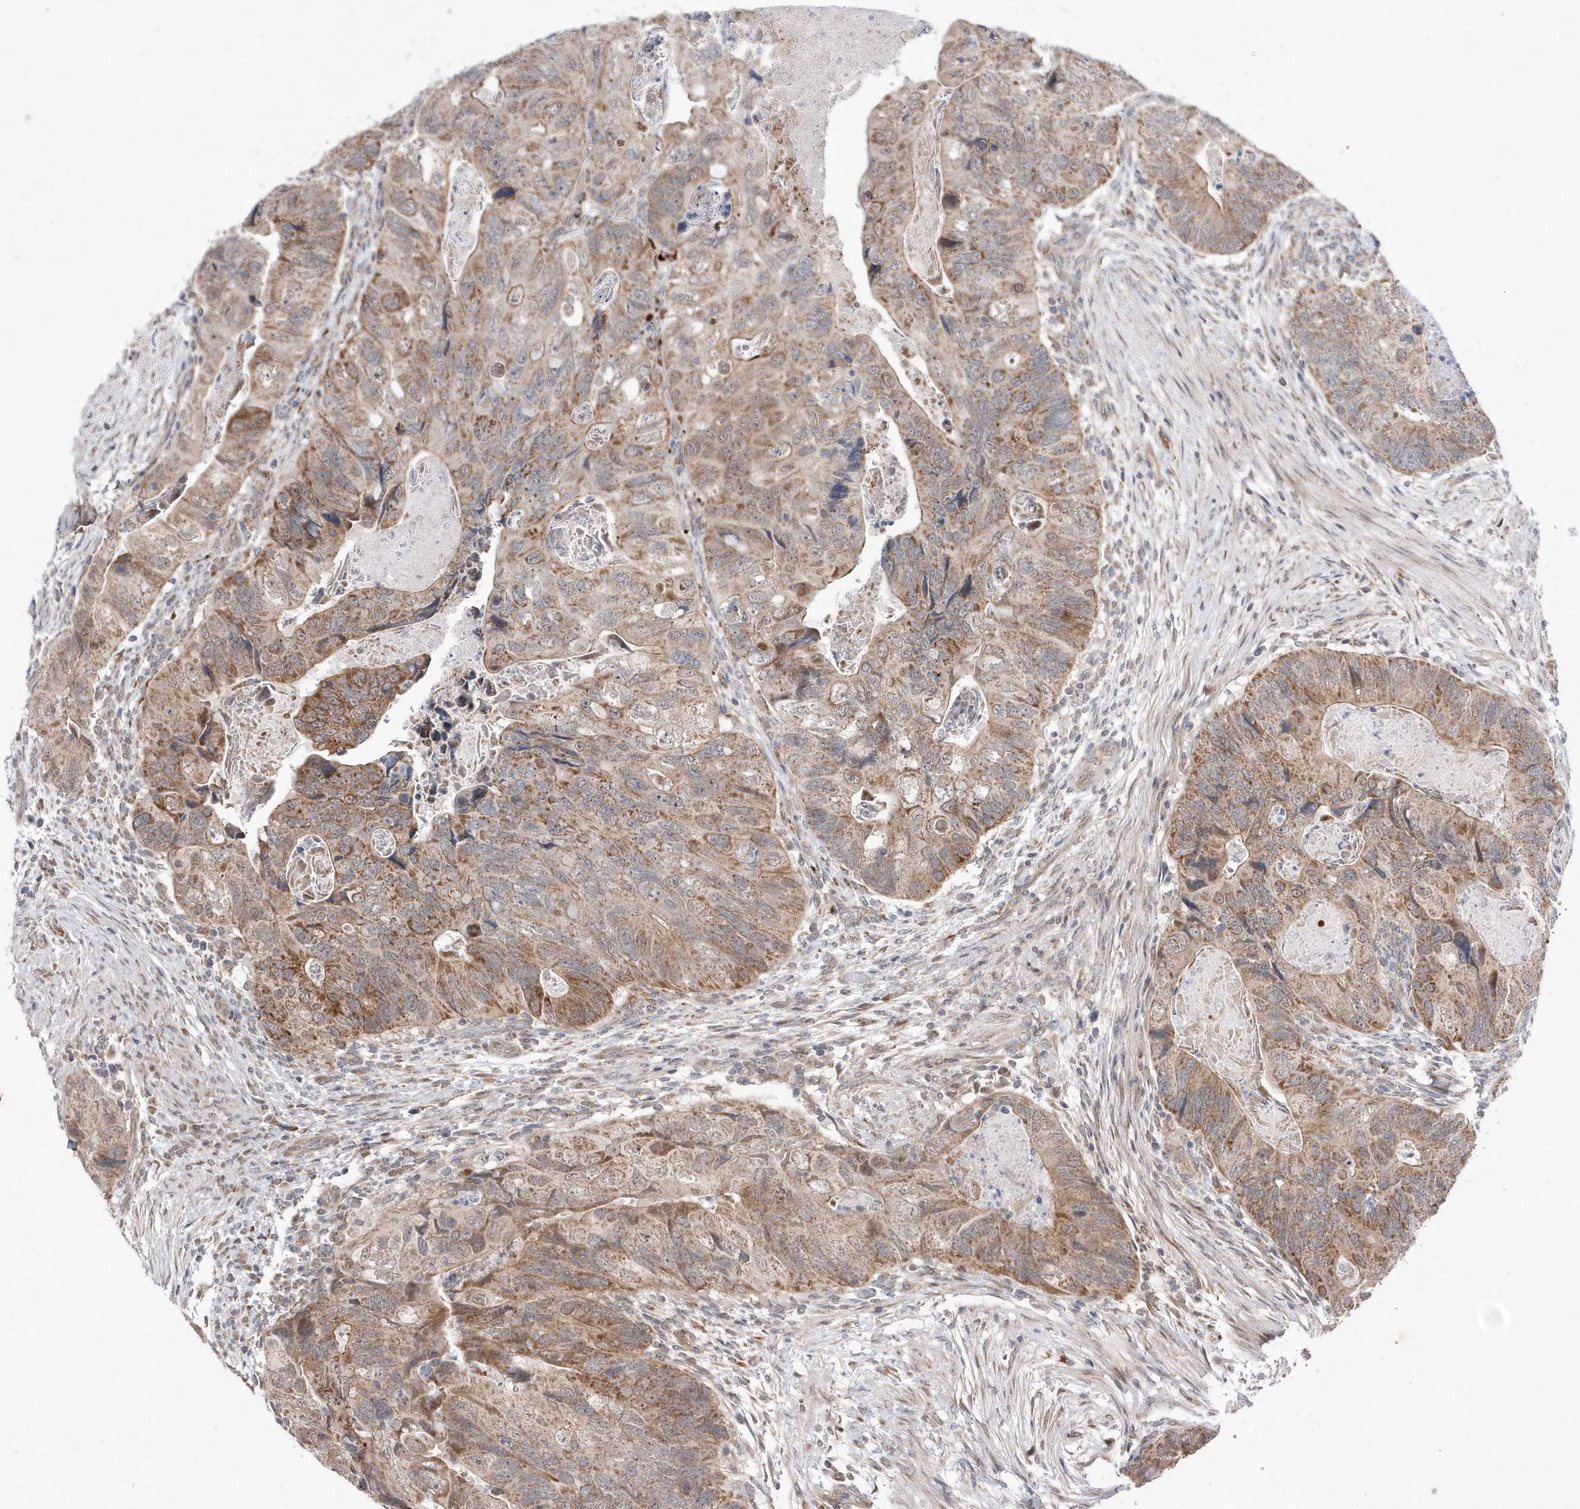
{"staining": {"intensity": "moderate", "quantity": ">75%", "location": "cytoplasmic/membranous"}, "tissue": "colorectal cancer", "cell_type": "Tumor cells", "image_type": "cancer", "snomed": [{"axis": "morphology", "description": "Adenocarcinoma, NOS"}, {"axis": "topography", "description": "Rectum"}], "caption": "Tumor cells exhibit medium levels of moderate cytoplasmic/membranous expression in approximately >75% of cells in adenocarcinoma (colorectal).", "gene": "DALRD3", "patient": {"sex": "male", "age": 63}}